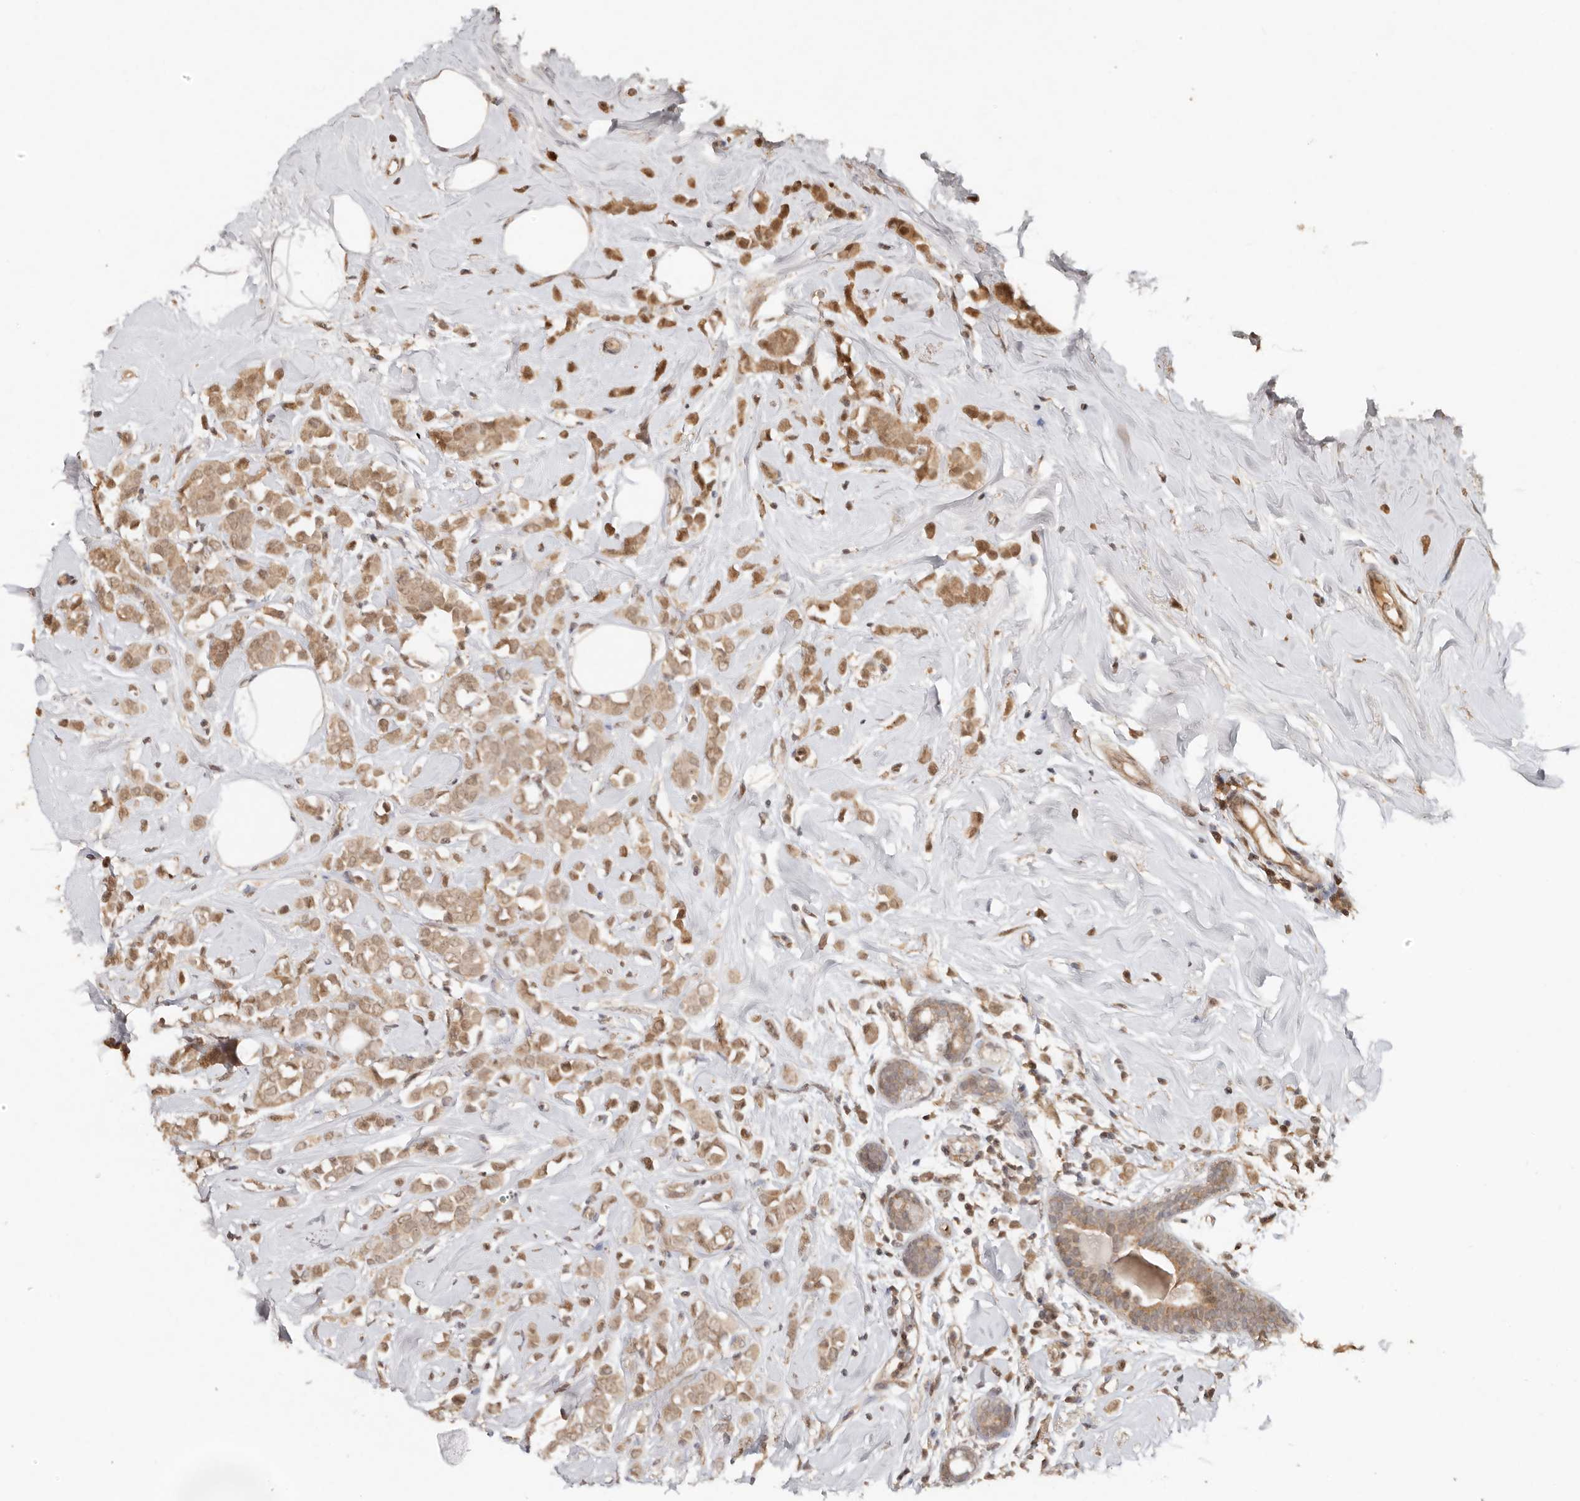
{"staining": {"intensity": "moderate", "quantity": ">75%", "location": "cytoplasmic/membranous"}, "tissue": "breast cancer", "cell_type": "Tumor cells", "image_type": "cancer", "snomed": [{"axis": "morphology", "description": "Lobular carcinoma"}, {"axis": "topography", "description": "Breast"}], "caption": "Protein expression analysis of breast cancer (lobular carcinoma) shows moderate cytoplasmic/membranous expression in about >75% of tumor cells.", "gene": "PSMA5", "patient": {"sex": "female", "age": 47}}